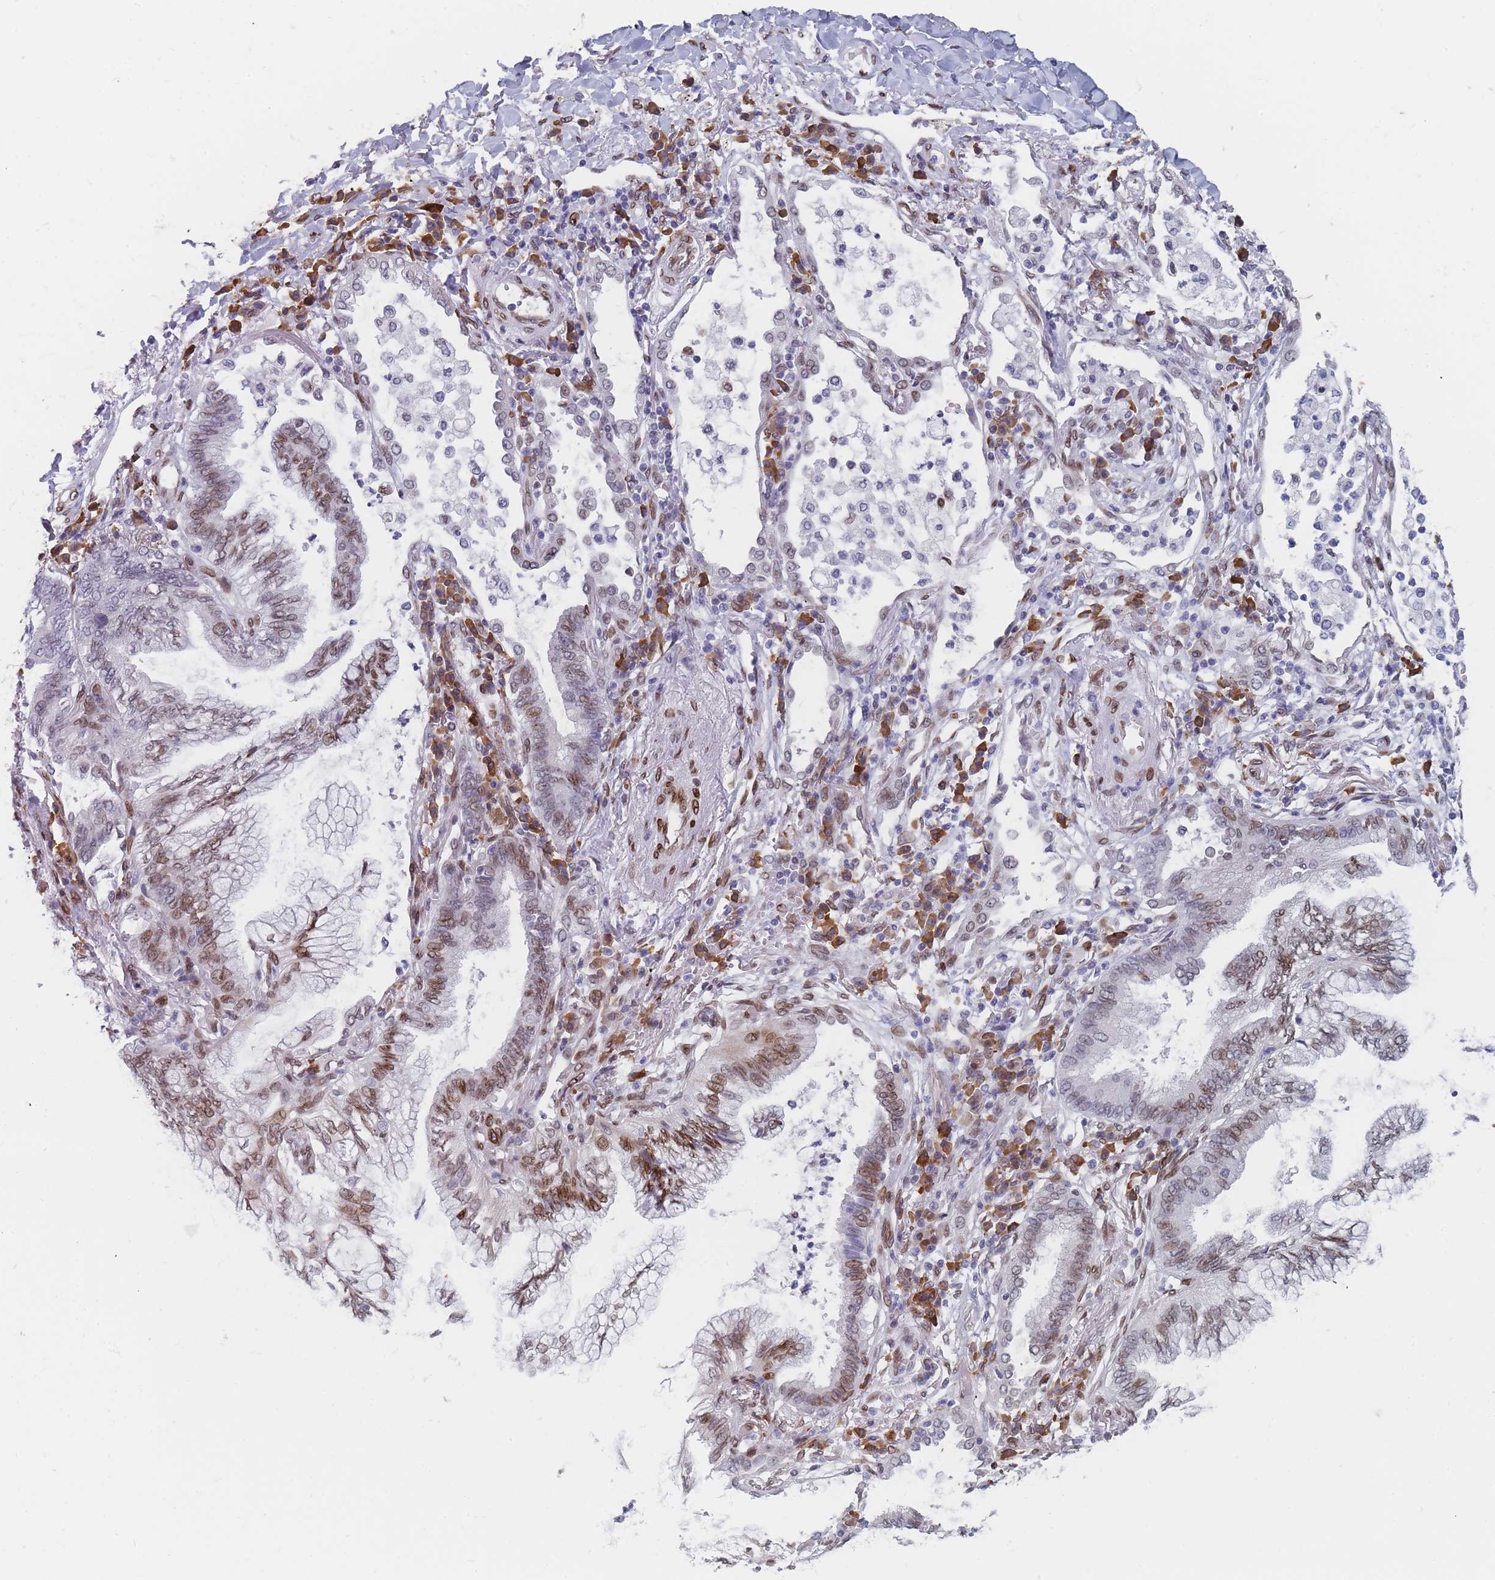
{"staining": {"intensity": "moderate", "quantity": "25%-75%", "location": "cytoplasmic/membranous,nuclear"}, "tissue": "lung cancer", "cell_type": "Tumor cells", "image_type": "cancer", "snomed": [{"axis": "morphology", "description": "Adenocarcinoma, NOS"}, {"axis": "topography", "description": "Lung"}], "caption": "A medium amount of moderate cytoplasmic/membranous and nuclear expression is appreciated in approximately 25%-75% of tumor cells in lung cancer (adenocarcinoma) tissue.", "gene": "ZBTB1", "patient": {"sex": "female", "age": 70}}